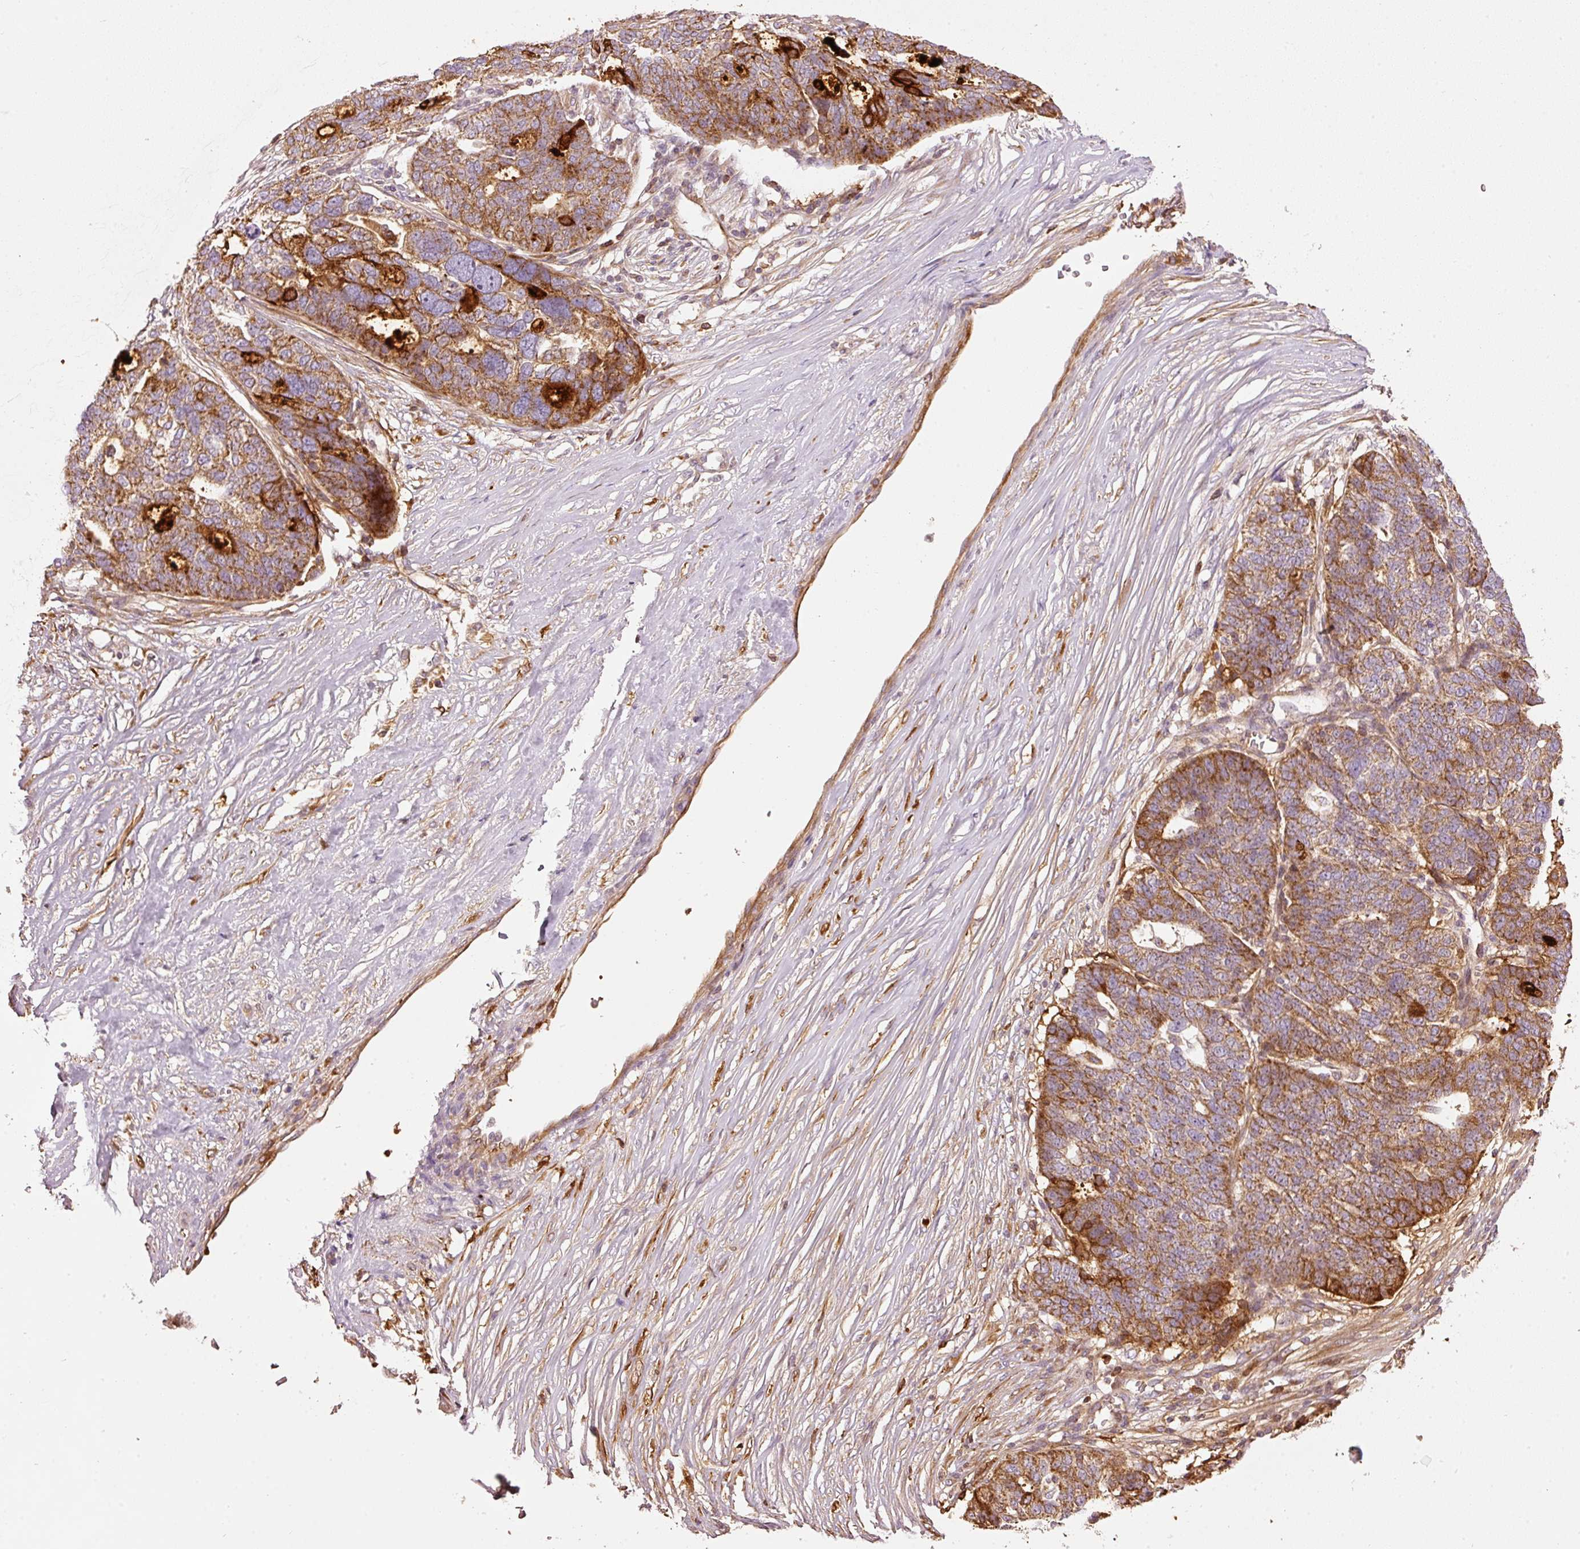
{"staining": {"intensity": "moderate", "quantity": ">75%", "location": "cytoplasmic/membranous"}, "tissue": "ovarian cancer", "cell_type": "Tumor cells", "image_type": "cancer", "snomed": [{"axis": "morphology", "description": "Cystadenocarcinoma, serous, NOS"}, {"axis": "topography", "description": "Ovary"}], "caption": "Ovarian serous cystadenocarcinoma stained with DAB immunohistochemistry (IHC) demonstrates medium levels of moderate cytoplasmic/membranous staining in about >75% of tumor cells. The staining was performed using DAB, with brown indicating positive protein expression. Nuclei are stained blue with hematoxylin.", "gene": "SERPING1", "patient": {"sex": "female", "age": 59}}